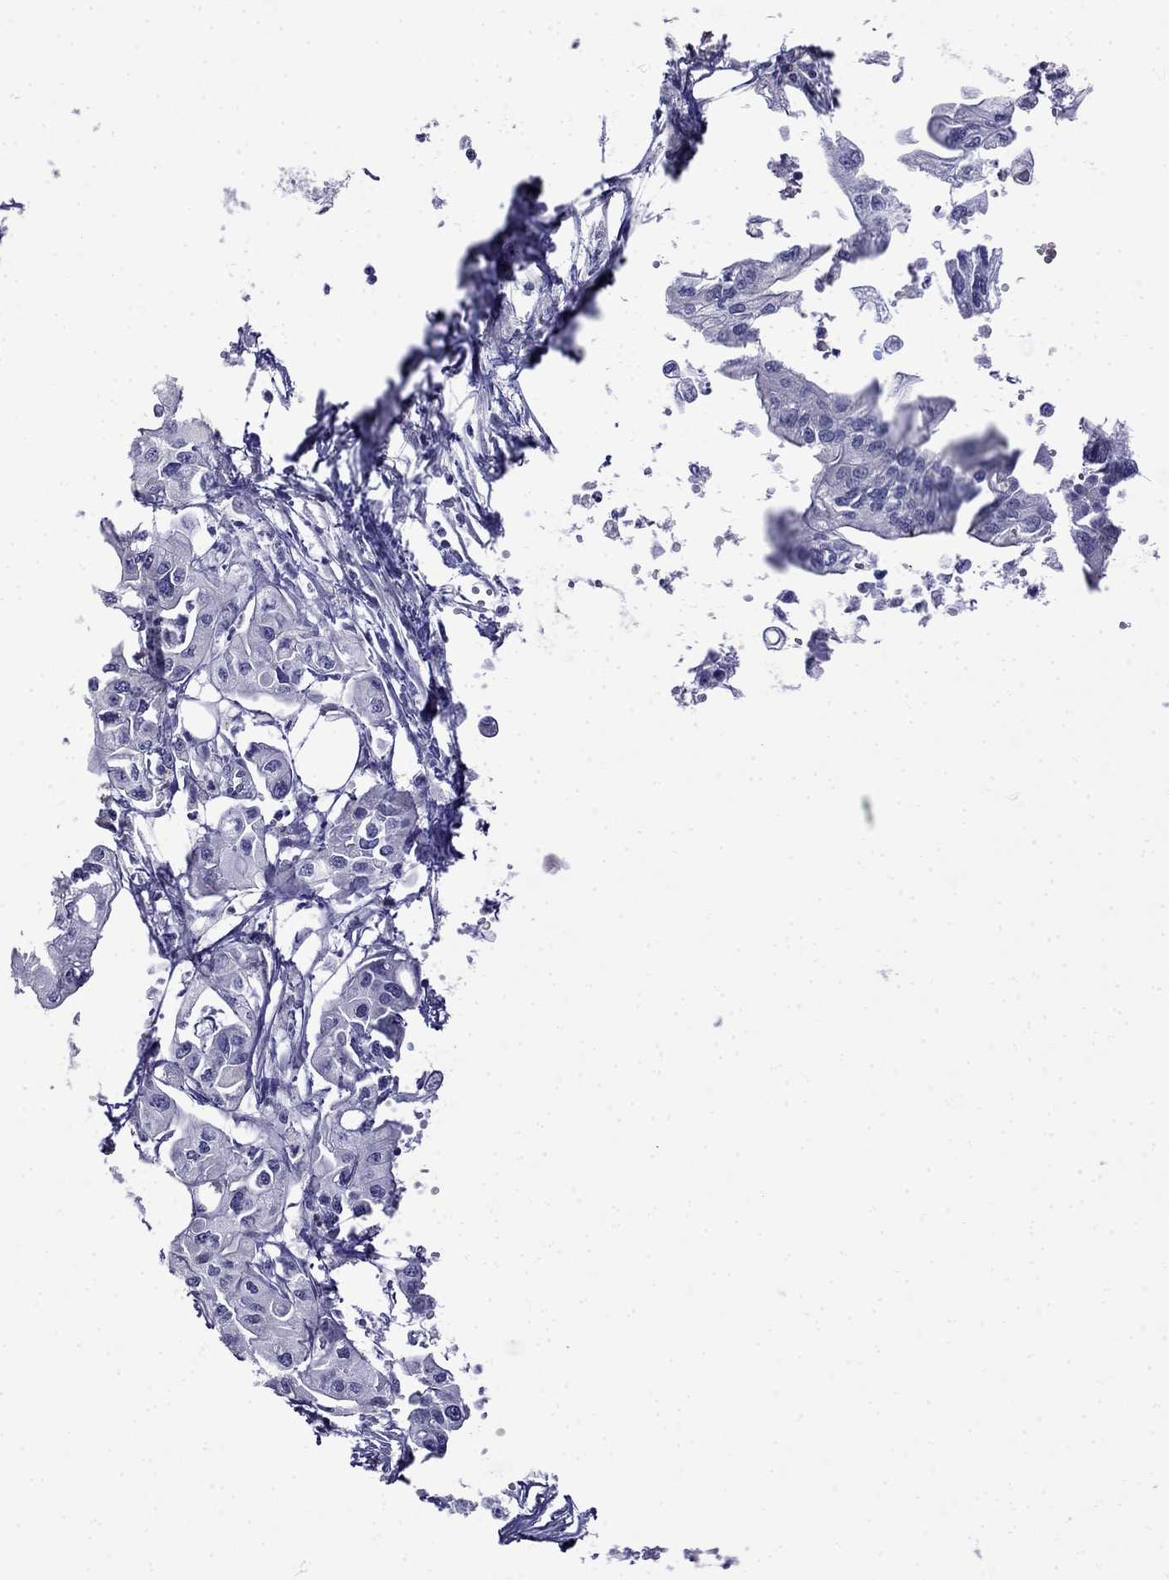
{"staining": {"intensity": "negative", "quantity": "none", "location": "none"}, "tissue": "pancreatic cancer", "cell_type": "Tumor cells", "image_type": "cancer", "snomed": [{"axis": "morphology", "description": "Adenocarcinoma, NOS"}, {"axis": "topography", "description": "Pancreas"}], "caption": "This is a photomicrograph of immunohistochemistry (IHC) staining of adenocarcinoma (pancreatic), which shows no staining in tumor cells.", "gene": "PRR18", "patient": {"sex": "male", "age": 70}}